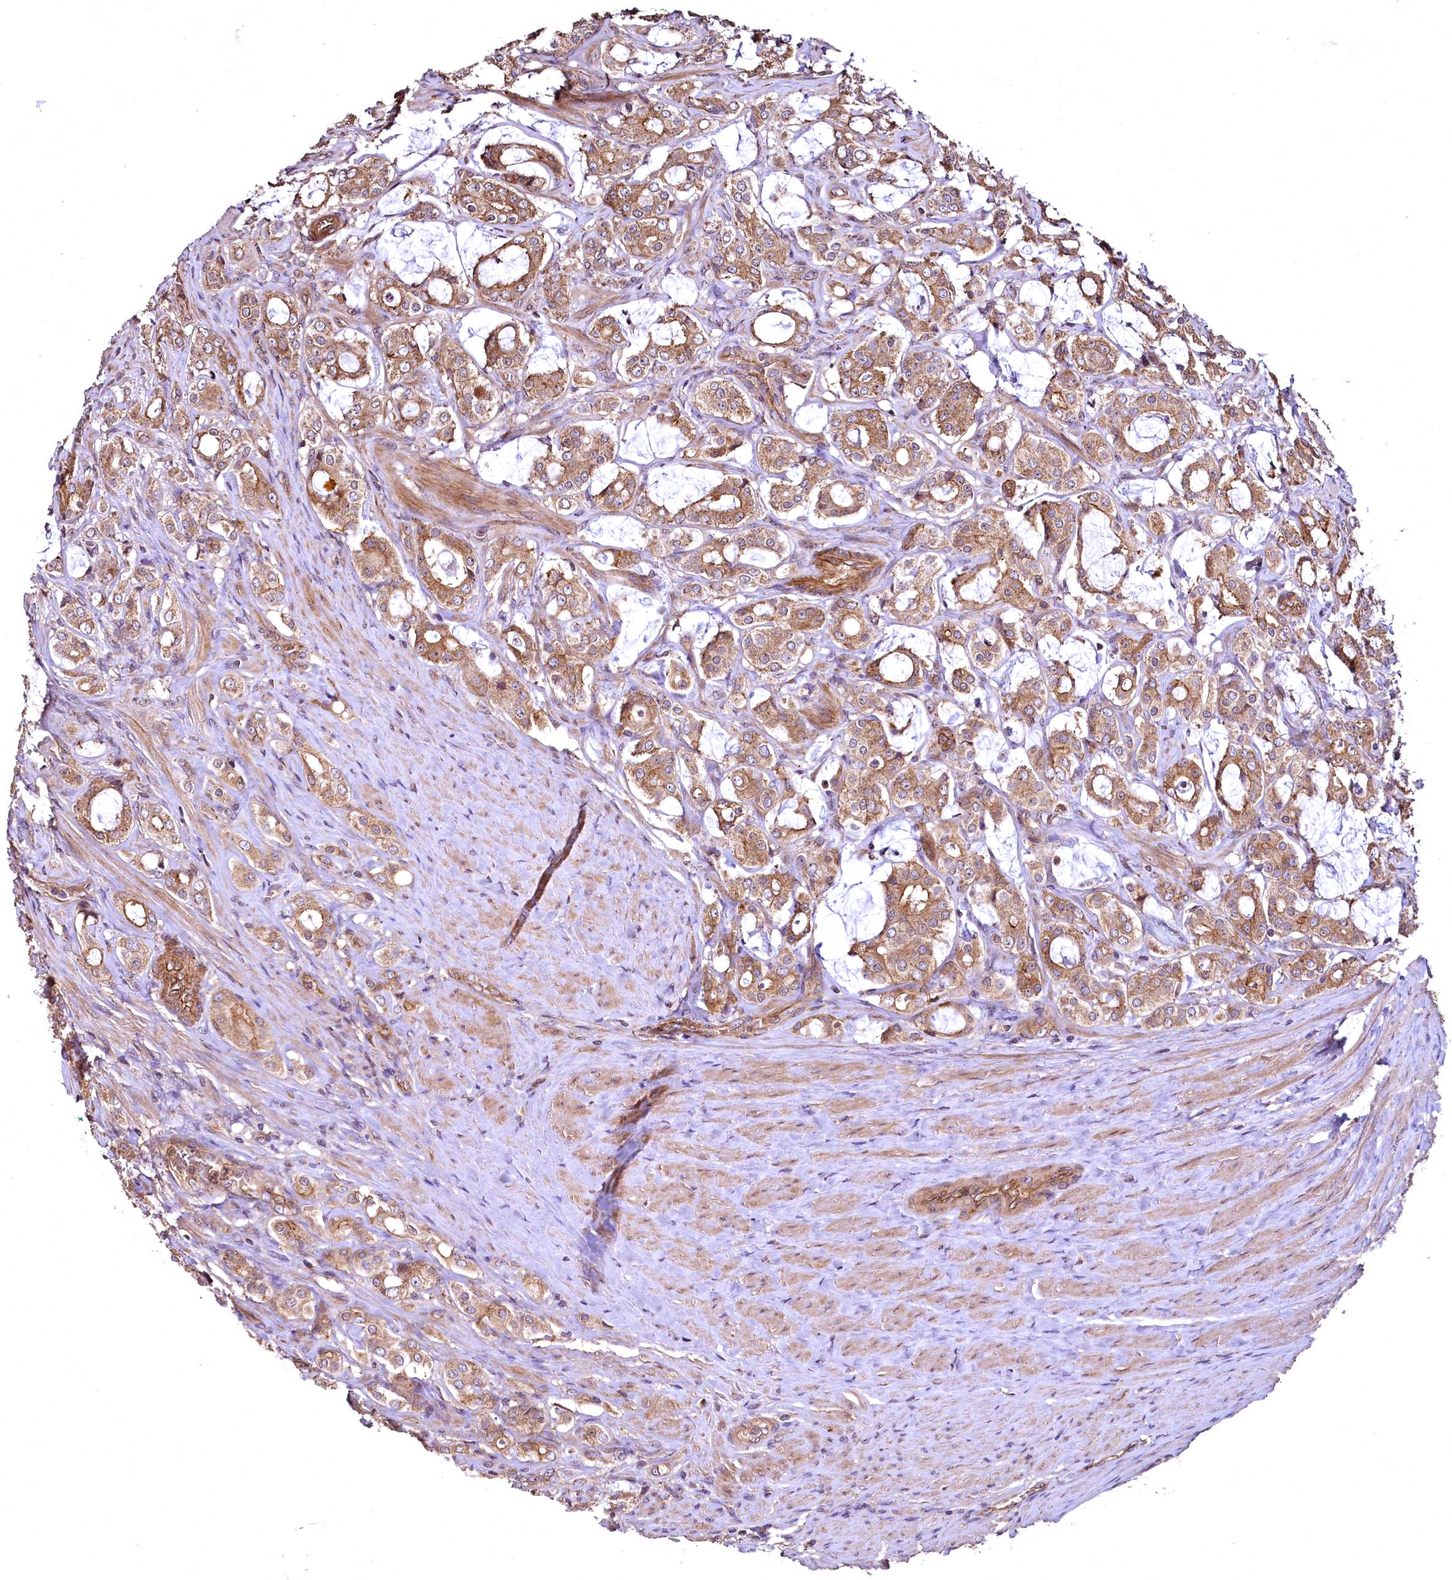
{"staining": {"intensity": "moderate", "quantity": ">75%", "location": "cytoplasmic/membranous"}, "tissue": "prostate cancer", "cell_type": "Tumor cells", "image_type": "cancer", "snomed": [{"axis": "morphology", "description": "Adenocarcinoma, High grade"}, {"axis": "topography", "description": "Prostate"}], "caption": "The micrograph displays immunohistochemical staining of prostate cancer (high-grade adenocarcinoma). There is moderate cytoplasmic/membranous expression is appreciated in approximately >75% of tumor cells.", "gene": "TBCEL", "patient": {"sex": "male", "age": 63}}